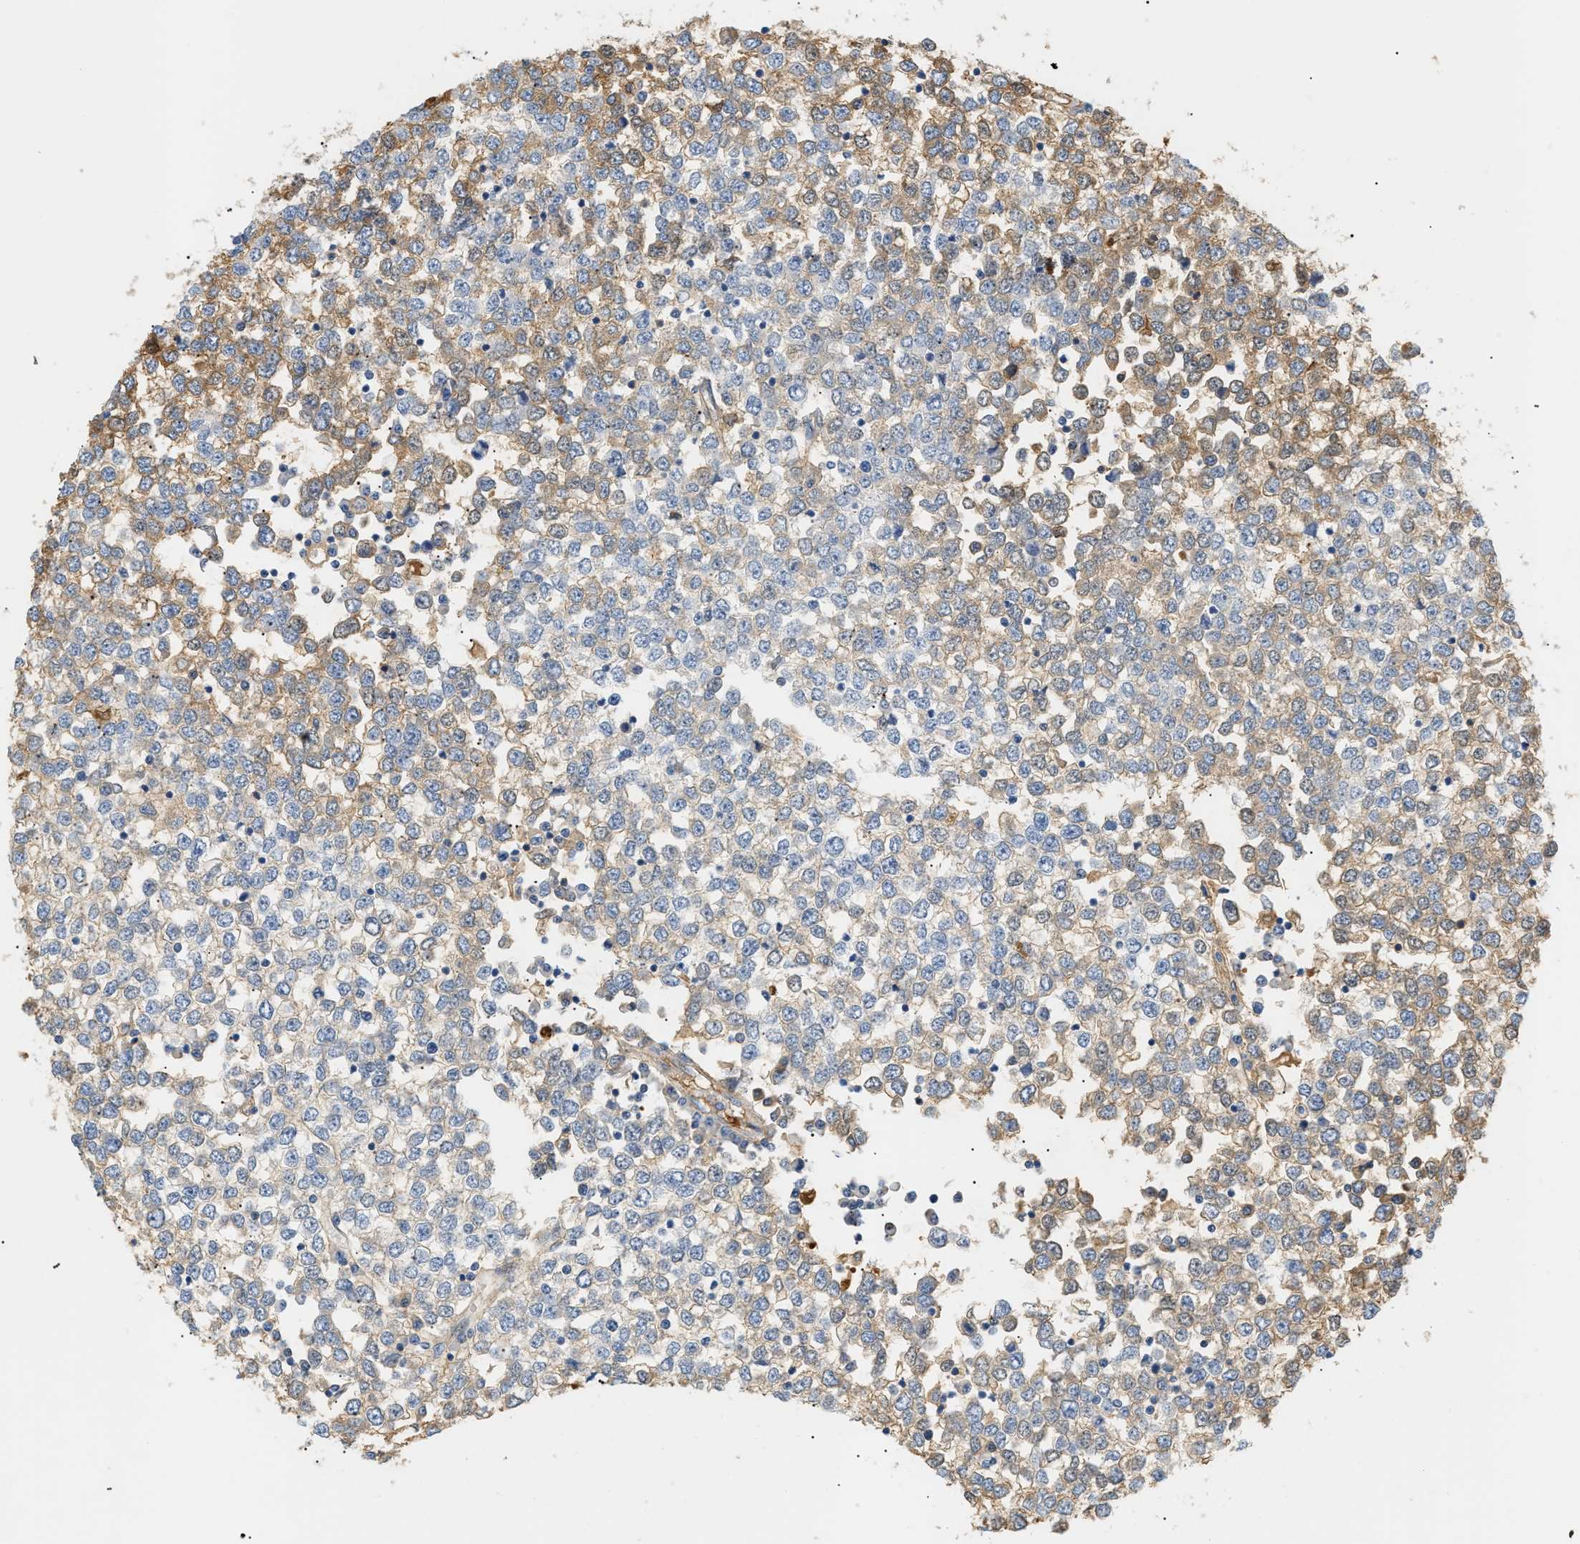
{"staining": {"intensity": "weak", "quantity": "25%-75%", "location": "cytoplasmic/membranous"}, "tissue": "testis cancer", "cell_type": "Tumor cells", "image_type": "cancer", "snomed": [{"axis": "morphology", "description": "Seminoma, NOS"}, {"axis": "topography", "description": "Testis"}], "caption": "Protein staining of testis cancer tissue displays weak cytoplasmic/membranous staining in about 25%-75% of tumor cells.", "gene": "CFH", "patient": {"sex": "male", "age": 65}}